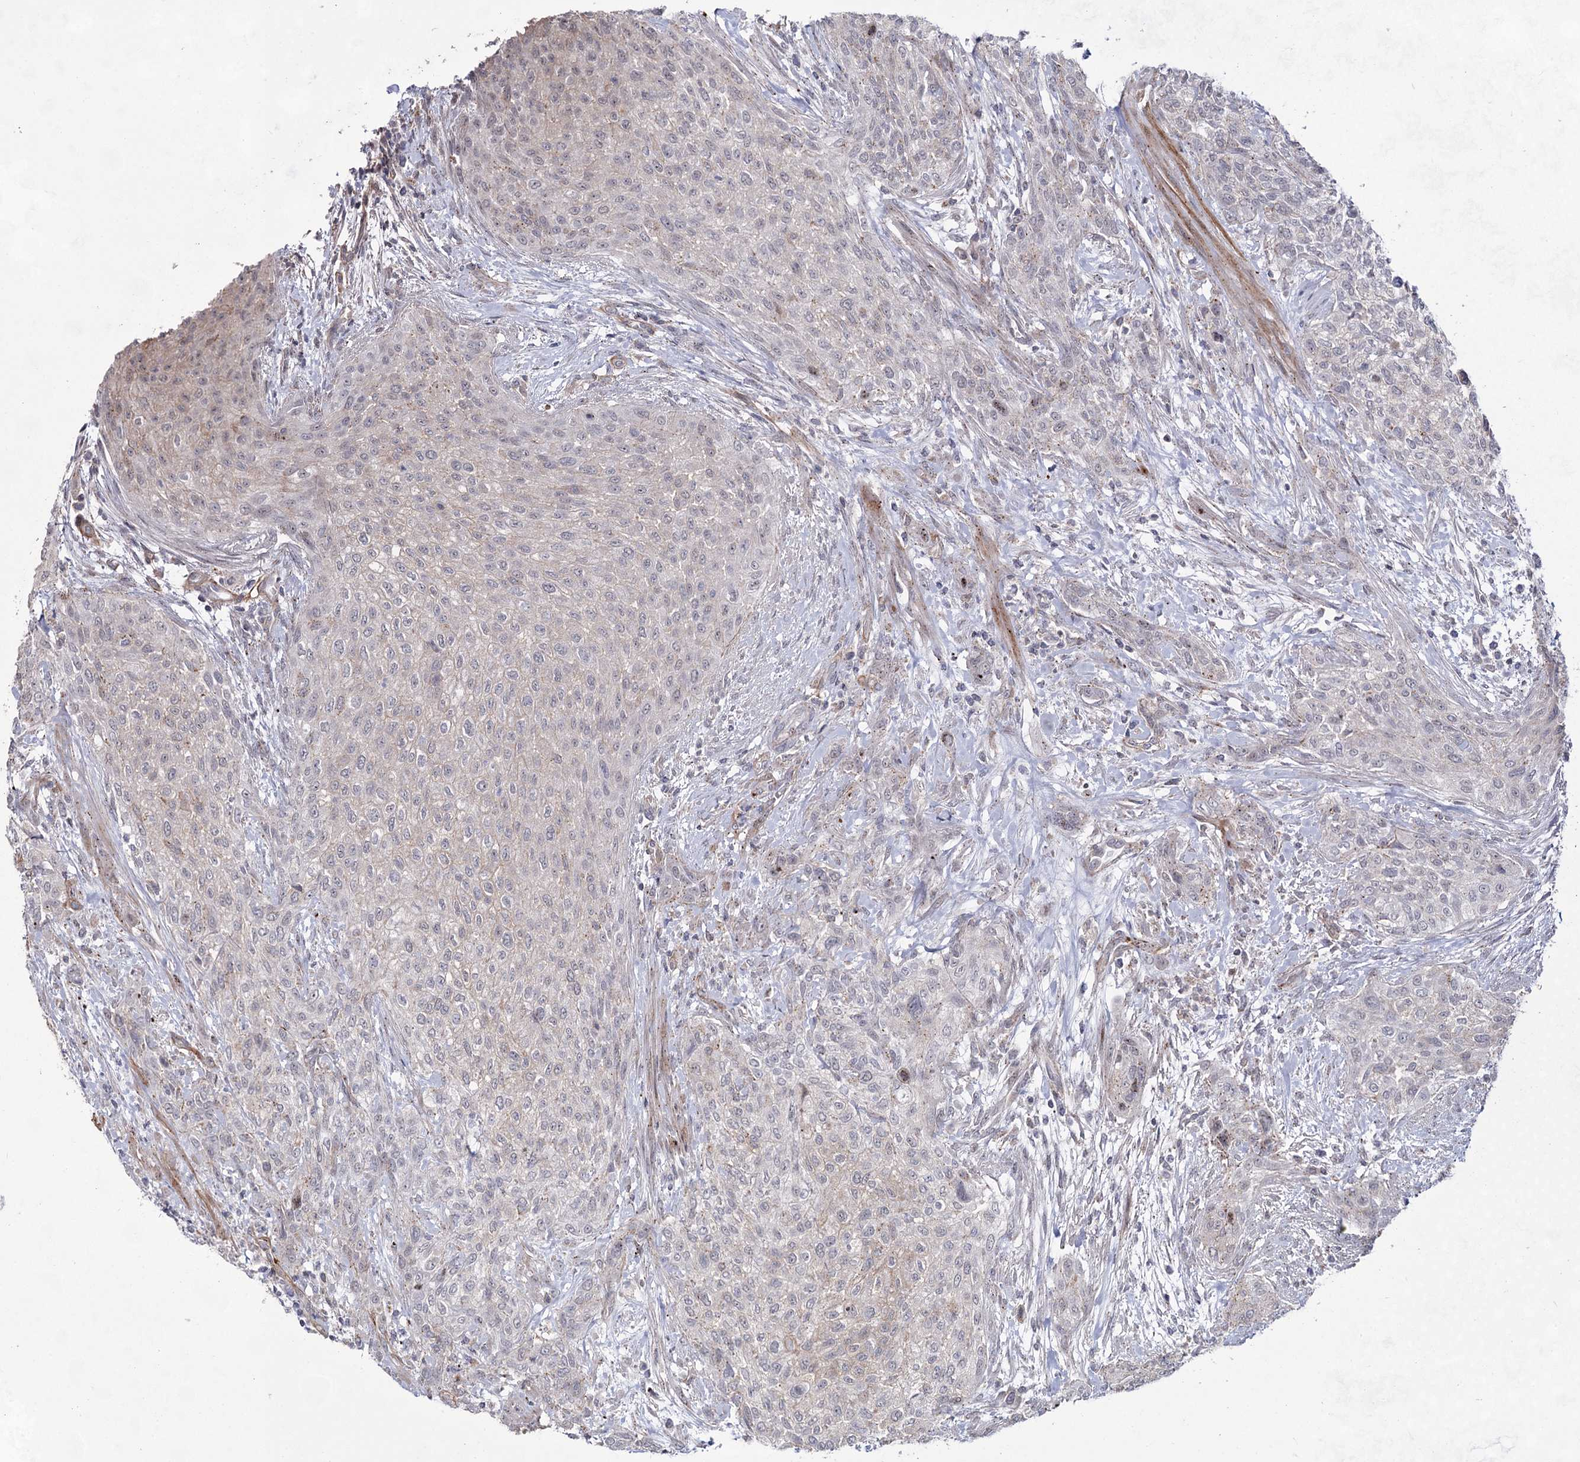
{"staining": {"intensity": "negative", "quantity": "none", "location": "none"}, "tissue": "urothelial cancer", "cell_type": "Tumor cells", "image_type": "cancer", "snomed": [{"axis": "morphology", "description": "Normal tissue, NOS"}, {"axis": "morphology", "description": "Urothelial carcinoma, NOS"}, {"axis": "topography", "description": "Urinary bladder"}, {"axis": "topography", "description": "Peripheral nerve tissue"}], "caption": "Protein analysis of urothelial cancer shows no significant staining in tumor cells. The staining was performed using DAB (3,3'-diaminobenzidine) to visualize the protein expression in brown, while the nuclei were stained in blue with hematoxylin (Magnification: 20x).", "gene": "ATL2", "patient": {"sex": "male", "age": 35}}